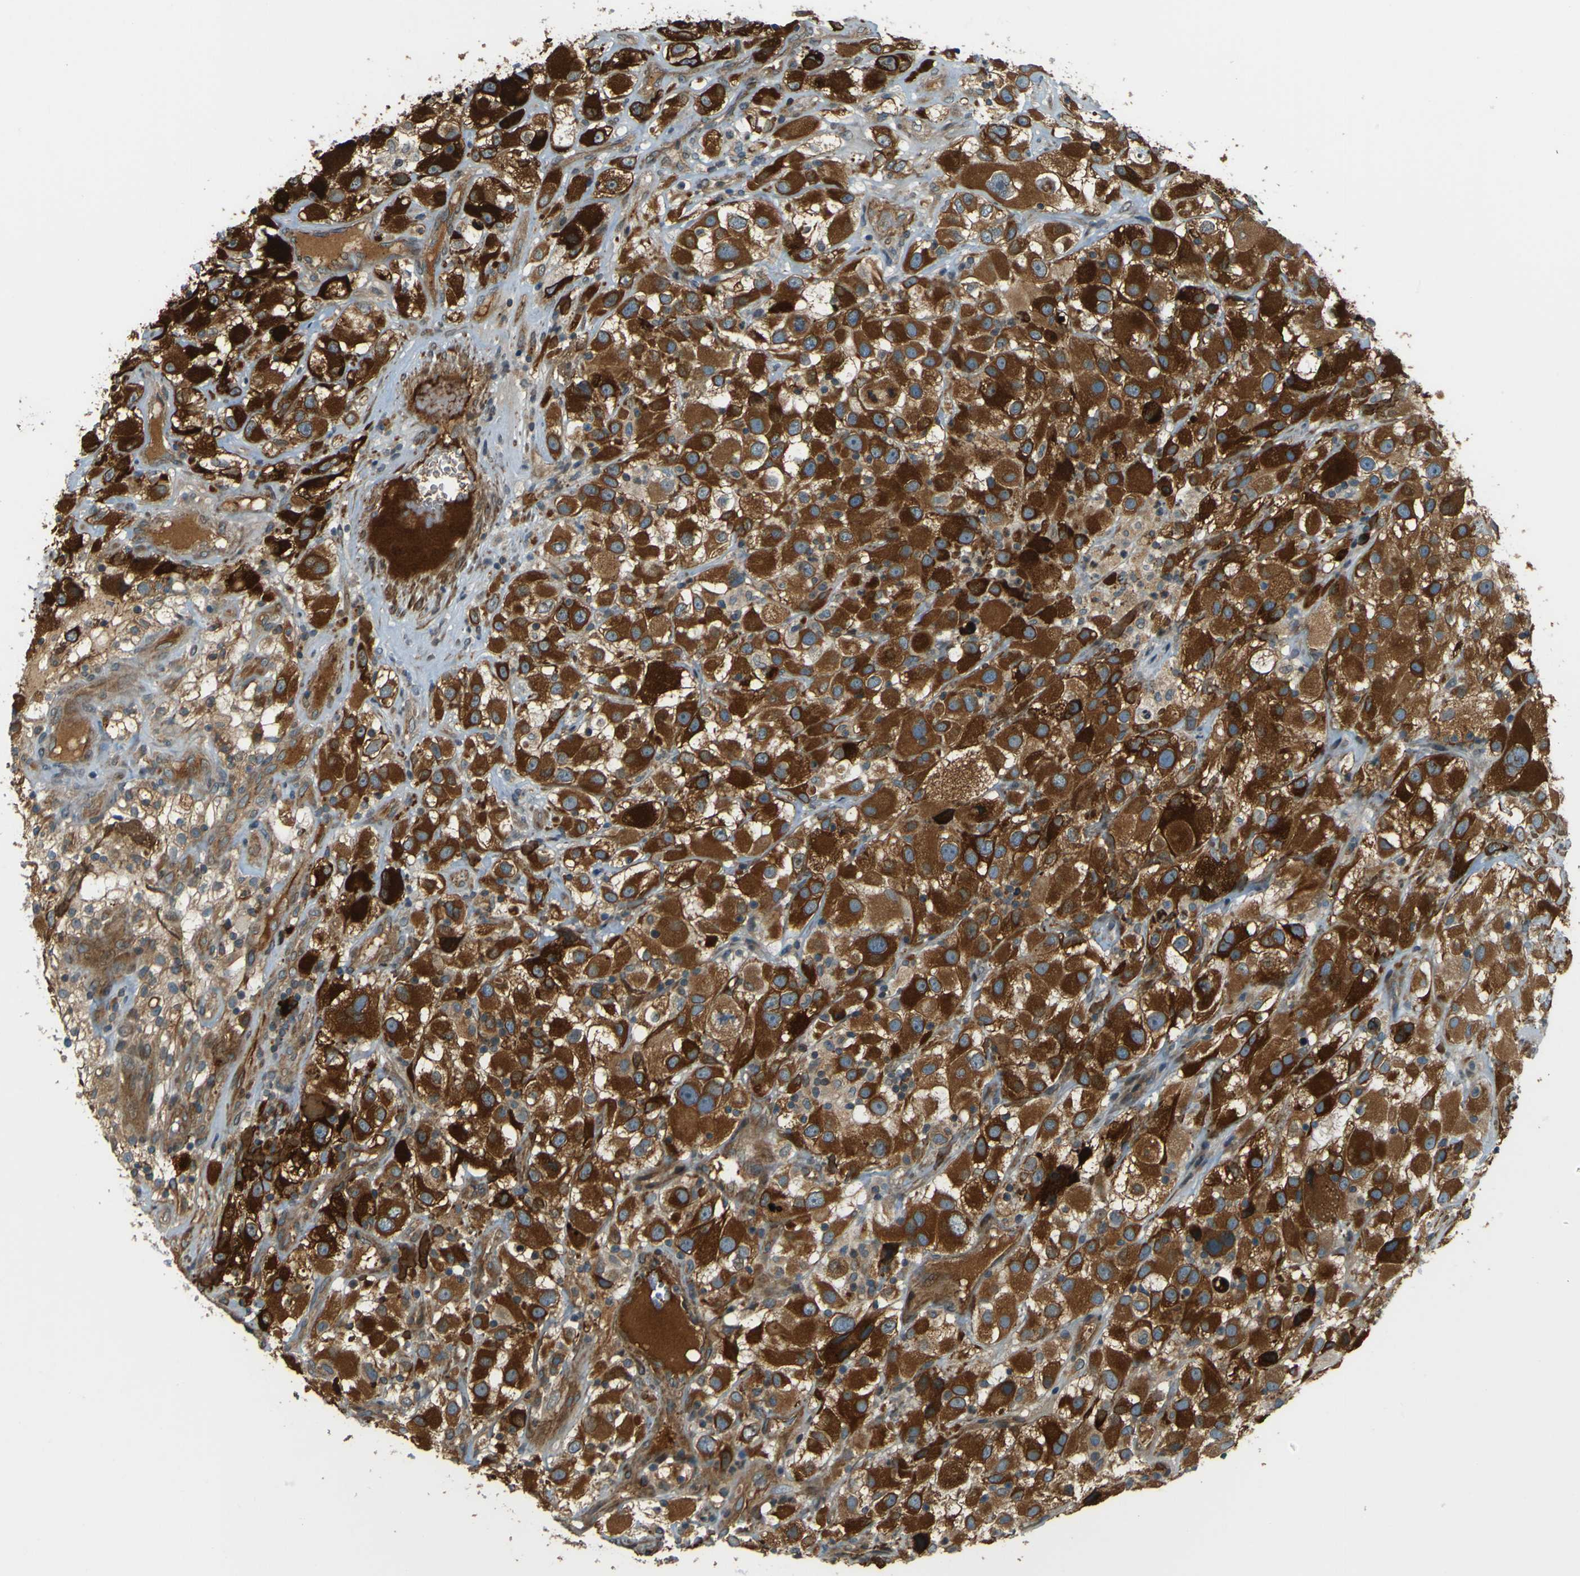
{"staining": {"intensity": "strong", "quantity": ">75%", "location": "cytoplasmic/membranous"}, "tissue": "renal cancer", "cell_type": "Tumor cells", "image_type": "cancer", "snomed": [{"axis": "morphology", "description": "Adenocarcinoma, NOS"}, {"axis": "topography", "description": "Kidney"}], "caption": "Brown immunohistochemical staining in renal cancer displays strong cytoplasmic/membranous staining in approximately >75% of tumor cells. The staining was performed using DAB (3,3'-diaminobenzidine), with brown indicating positive protein expression. Nuclei are stained blue with hematoxylin.", "gene": "LPCAT1", "patient": {"sex": "female", "age": 52}}